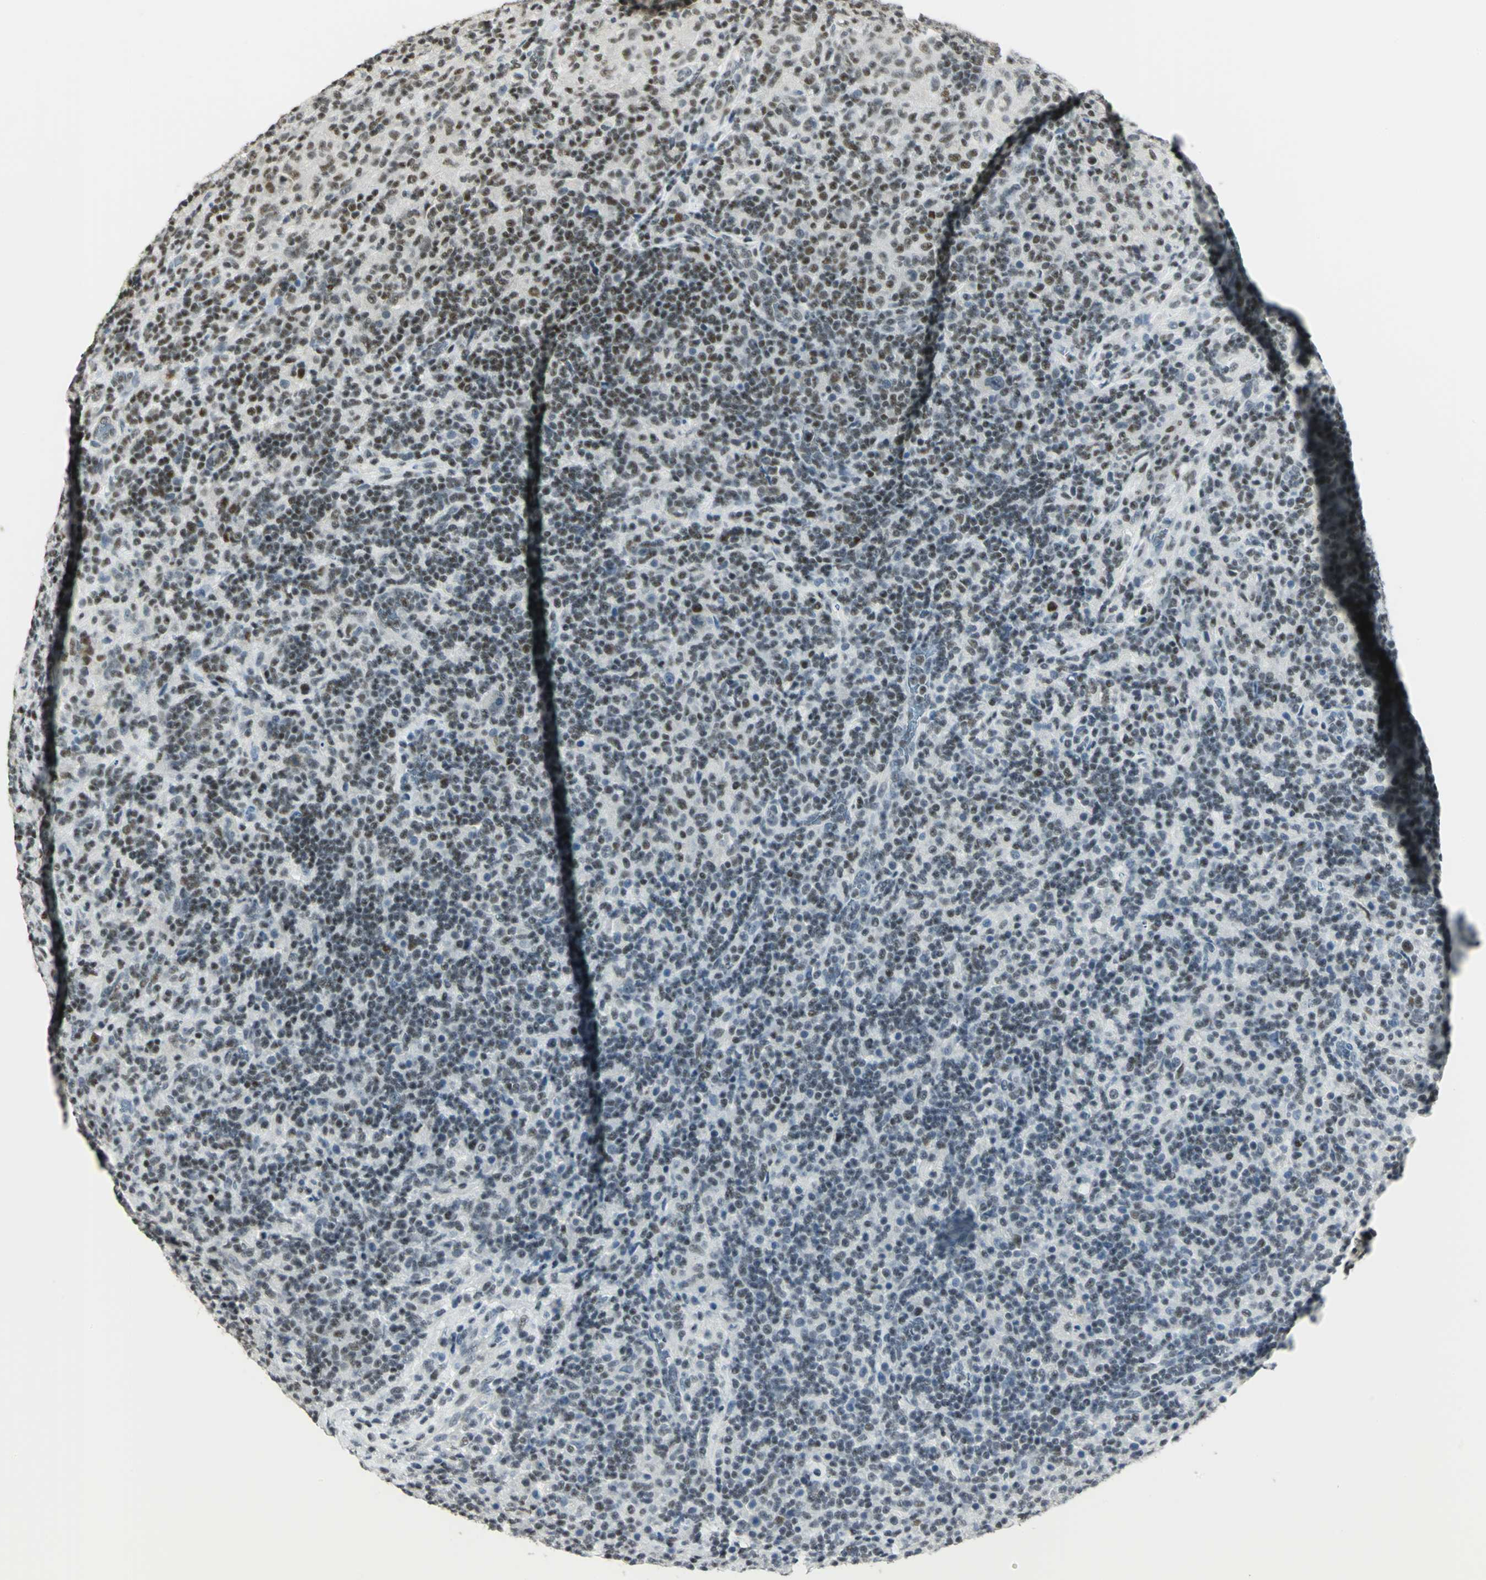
{"staining": {"intensity": "weak", "quantity": "25%-75%", "location": "nuclear"}, "tissue": "lymphoma", "cell_type": "Tumor cells", "image_type": "cancer", "snomed": [{"axis": "morphology", "description": "Hodgkin's disease, NOS"}, {"axis": "topography", "description": "Lymph node"}], "caption": "Immunohistochemical staining of Hodgkin's disease displays low levels of weak nuclear protein staining in approximately 25%-75% of tumor cells.", "gene": "ELF1", "patient": {"sex": "male", "age": 70}}